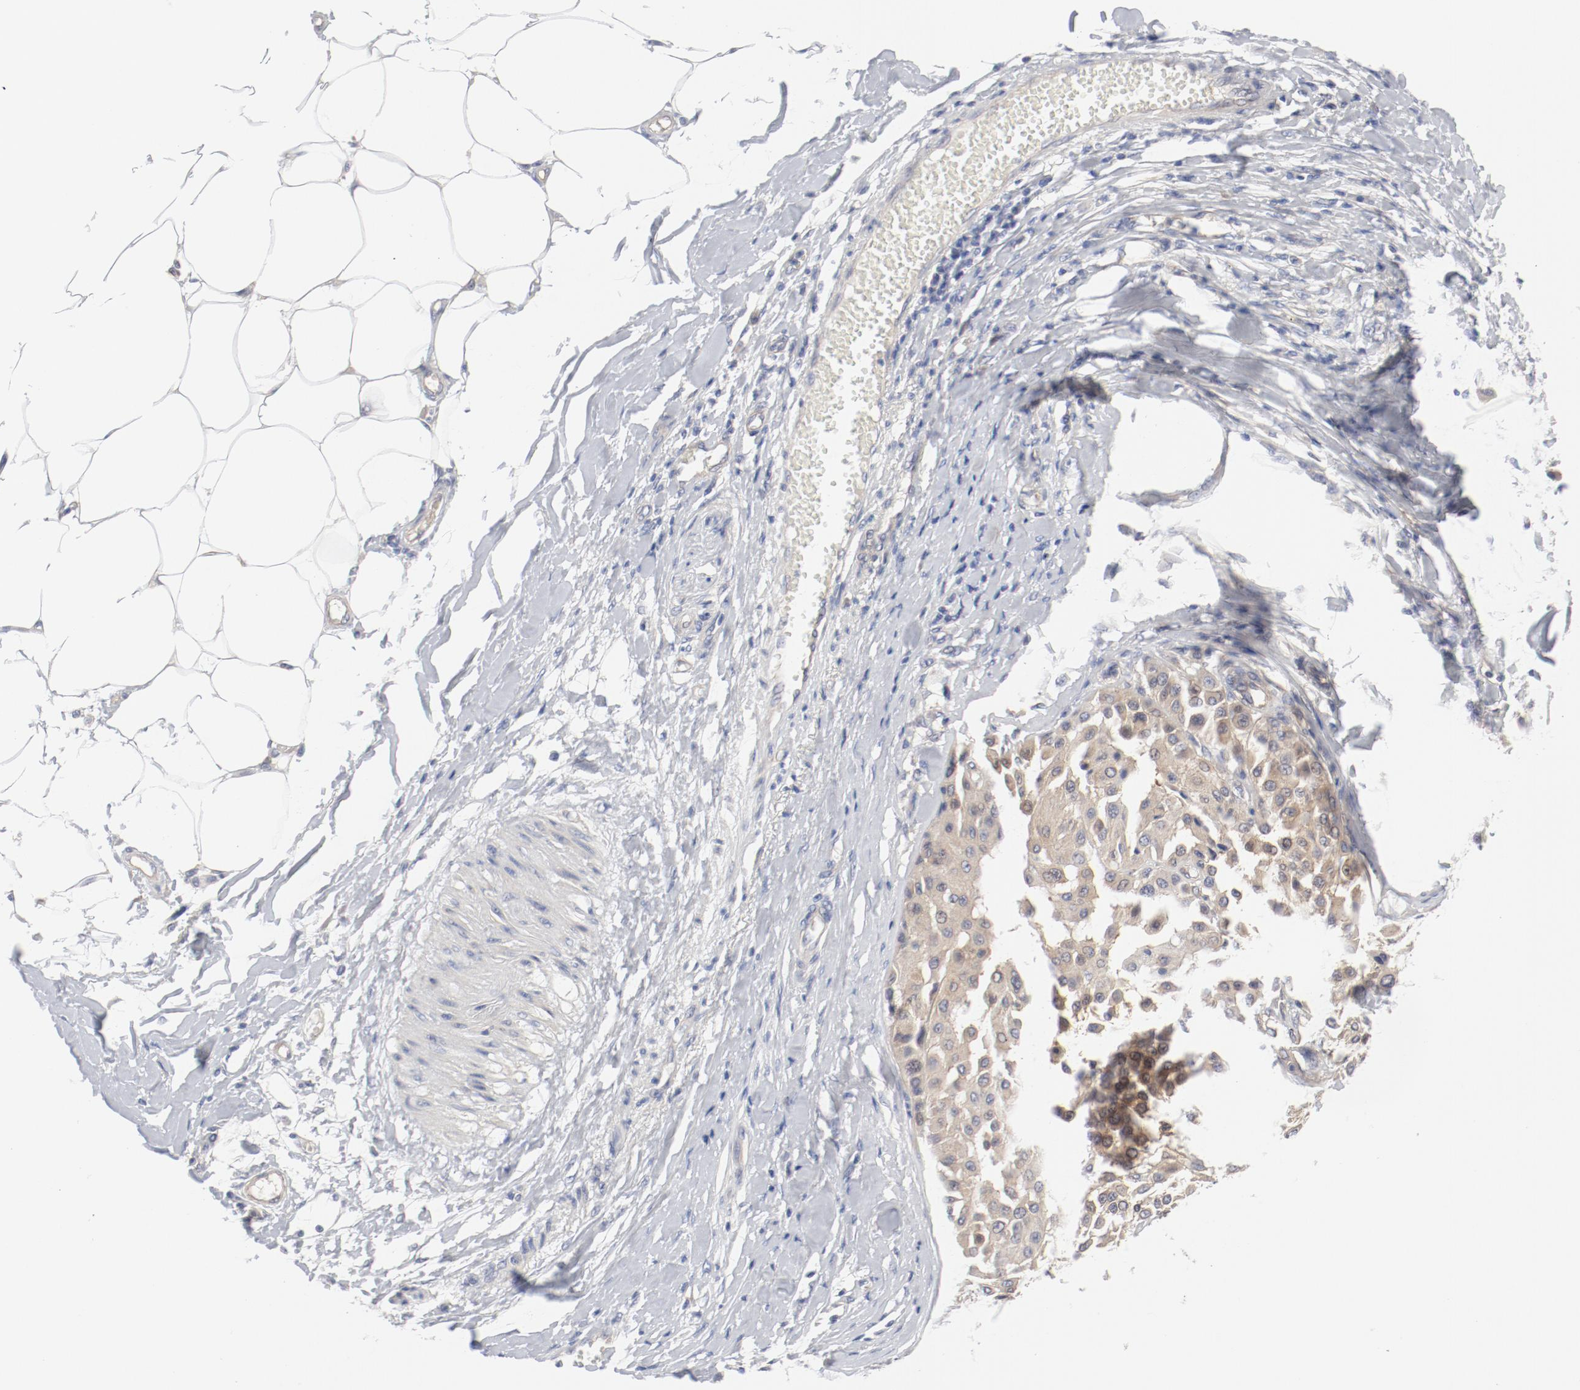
{"staining": {"intensity": "weak", "quantity": ">75%", "location": "cytoplasmic/membranous"}, "tissue": "melanoma", "cell_type": "Tumor cells", "image_type": "cancer", "snomed": [{"axis": "morphology", "description": "Malignant melanoma, Metastatic site"}, {"axis": "topography", "description": "Soft tissue"}], "caption": "Malignant melanoma (metastatic site) stained for a protein displays weak cytoplasmic/membranous positivity in tumor cells.", "gene": "BAD", "patient": {"sex": "male", "age": 41}}